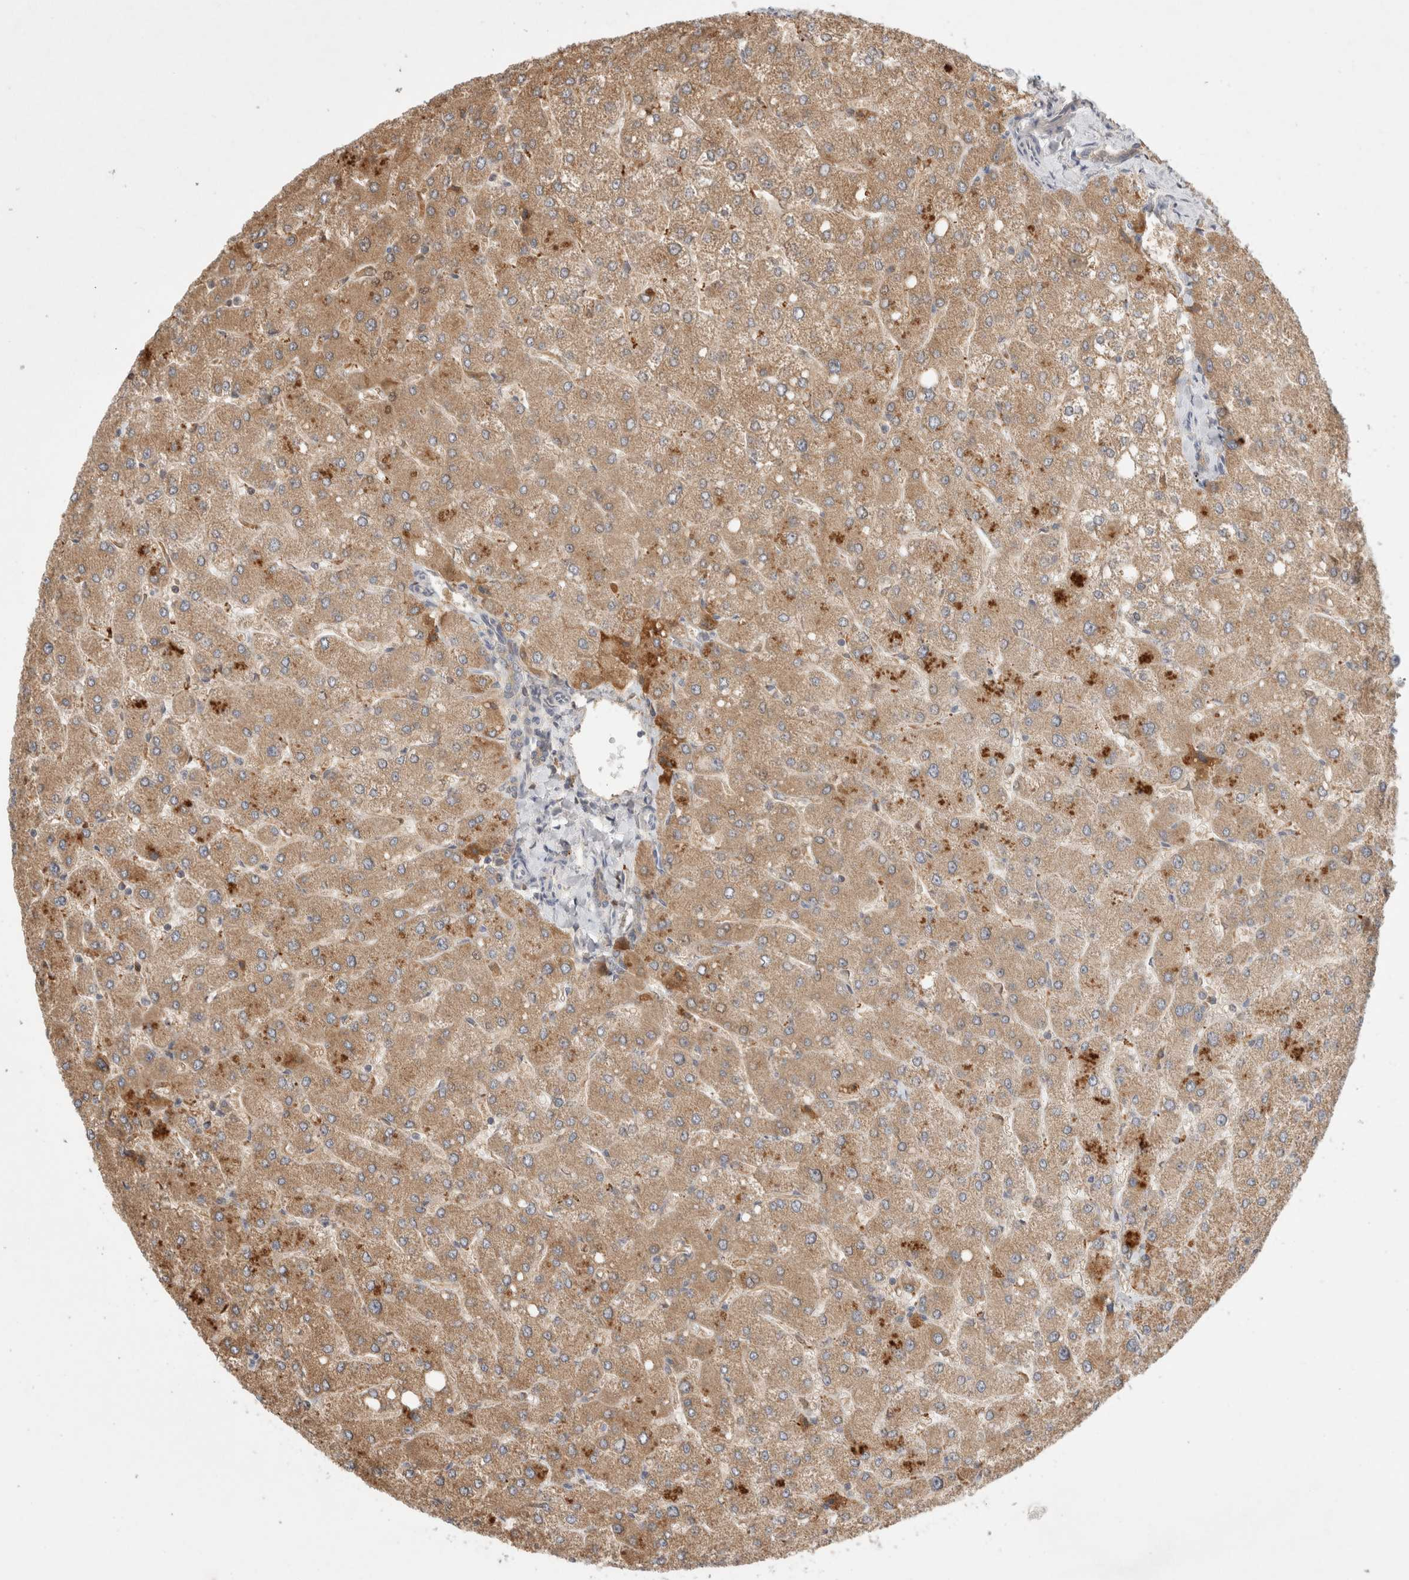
{"staining": {"intensity": "weak", "quantity": ">75%", "location": "cytoplasmic/membranous"}, "tissue": "liver", "cell_type": "Cholangiocytes", "image_type": "normal", "snomed": [{"axis": "morphology", "description": "Normal tissue, NOS"}, {"axis": "topography", "description": "Liver"}], "caption": "Protein staining displays weak cytoplasmic/membranous expression in approximately >75% of cholangiocytes in benign liver.", "gene": "HROB", "patient": {"sex": "male", "age": 55}}